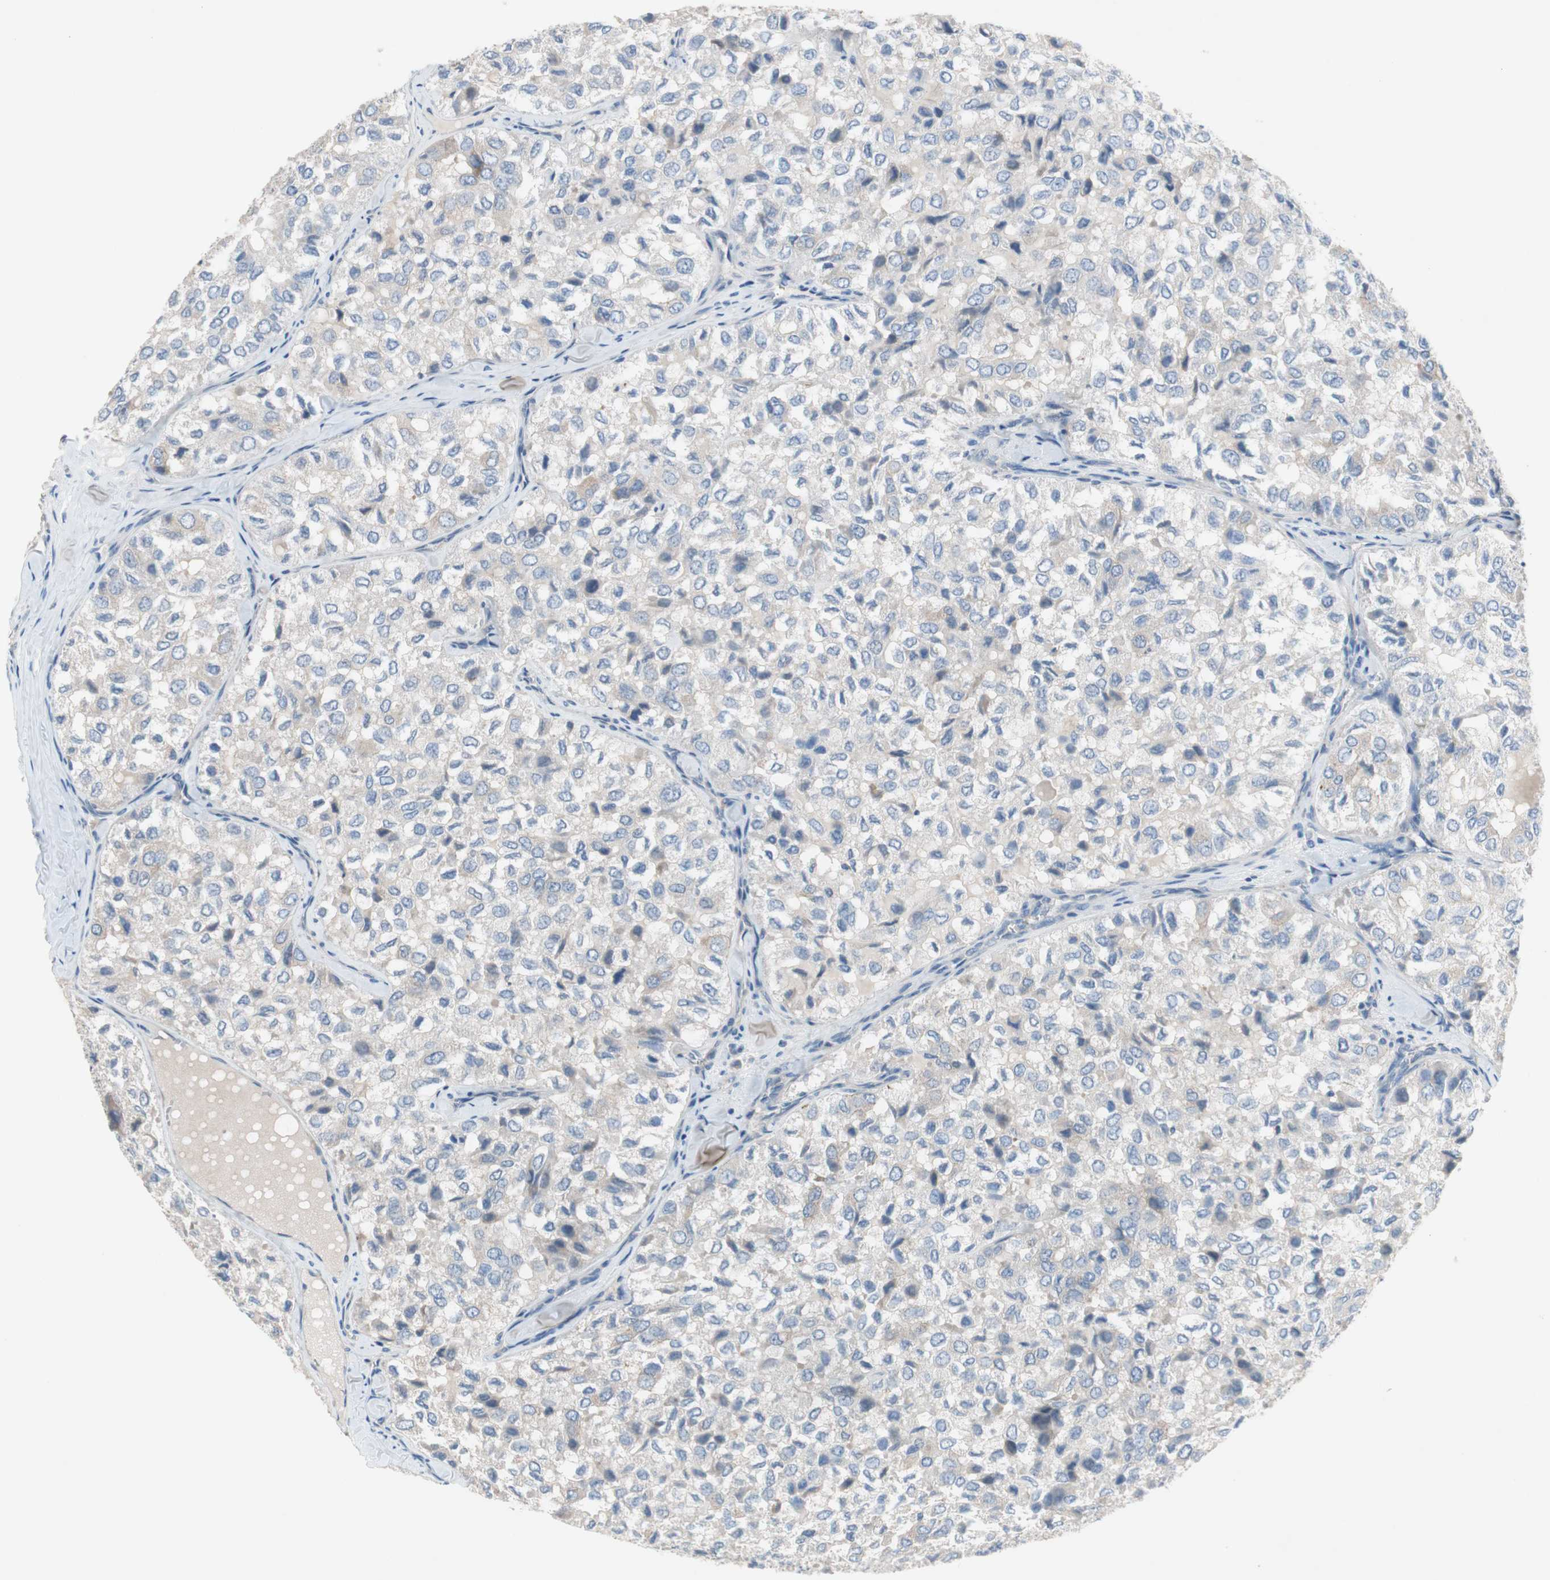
{"staining": {"intensity": "negative", "quantity": "none", "location": "none"}, "tissue": "thyroid cancer", "cell_type": "Tumor cells", "image_type": "cancer", "snomed": [{"axis": "morphology", "description": "Follicular adenoma carcinoma, NOS"}, {"axis": "topography", "description": "Thyroid gland"}], "caption": "DAB immunohistochemical staining of thyroid cancer (follicular adenoma carcinoma) reveals no significant expression in tumor cells.", "gene": "GLUL", "patient": {"sex": "male", "age": 75}}